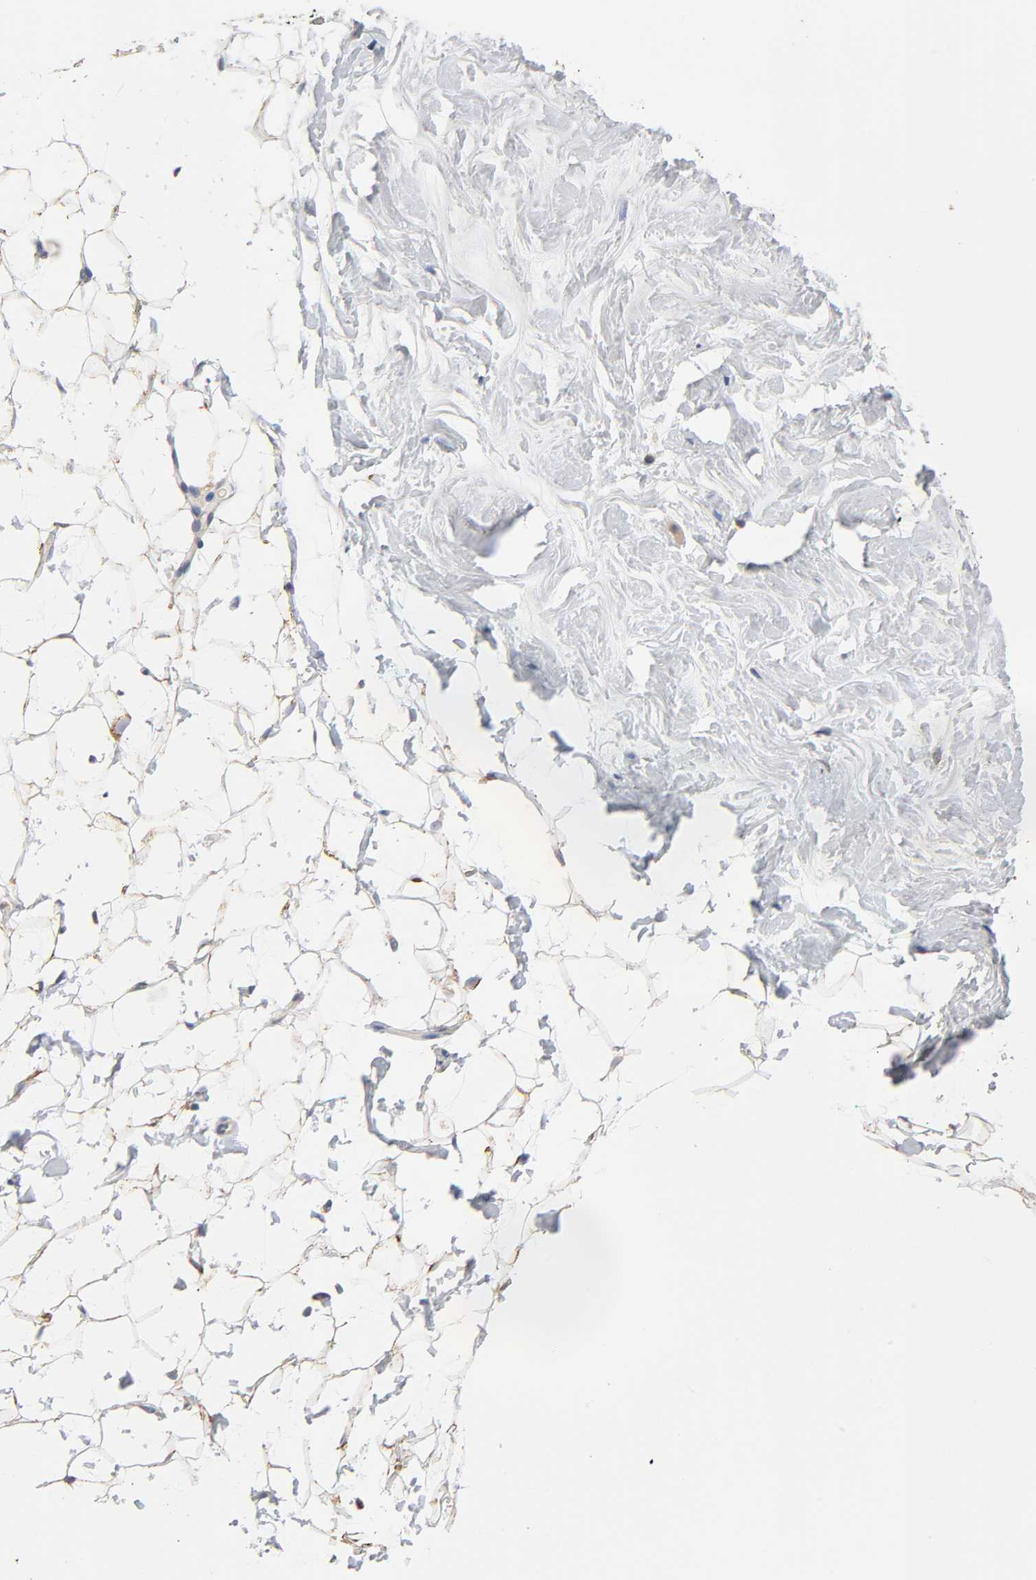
{"staining": {"intensity": "negative", "quantity": "none", "location": "none"}, "tissue": "breast", "cell_type": "Adipocytes", "image_type": "normal", "snomed": [{"axis": "morphology", "description": "Normal tissue, NOS"}, {"axis": "topography", "description": "Breast"}], "caption": "Protein analysis of unremarkable breast displays no significant staining in adipocytes. Nuclei are stained in blue.", "gene": "ISG15", "patient": {"sex": "female", "age": 52}}